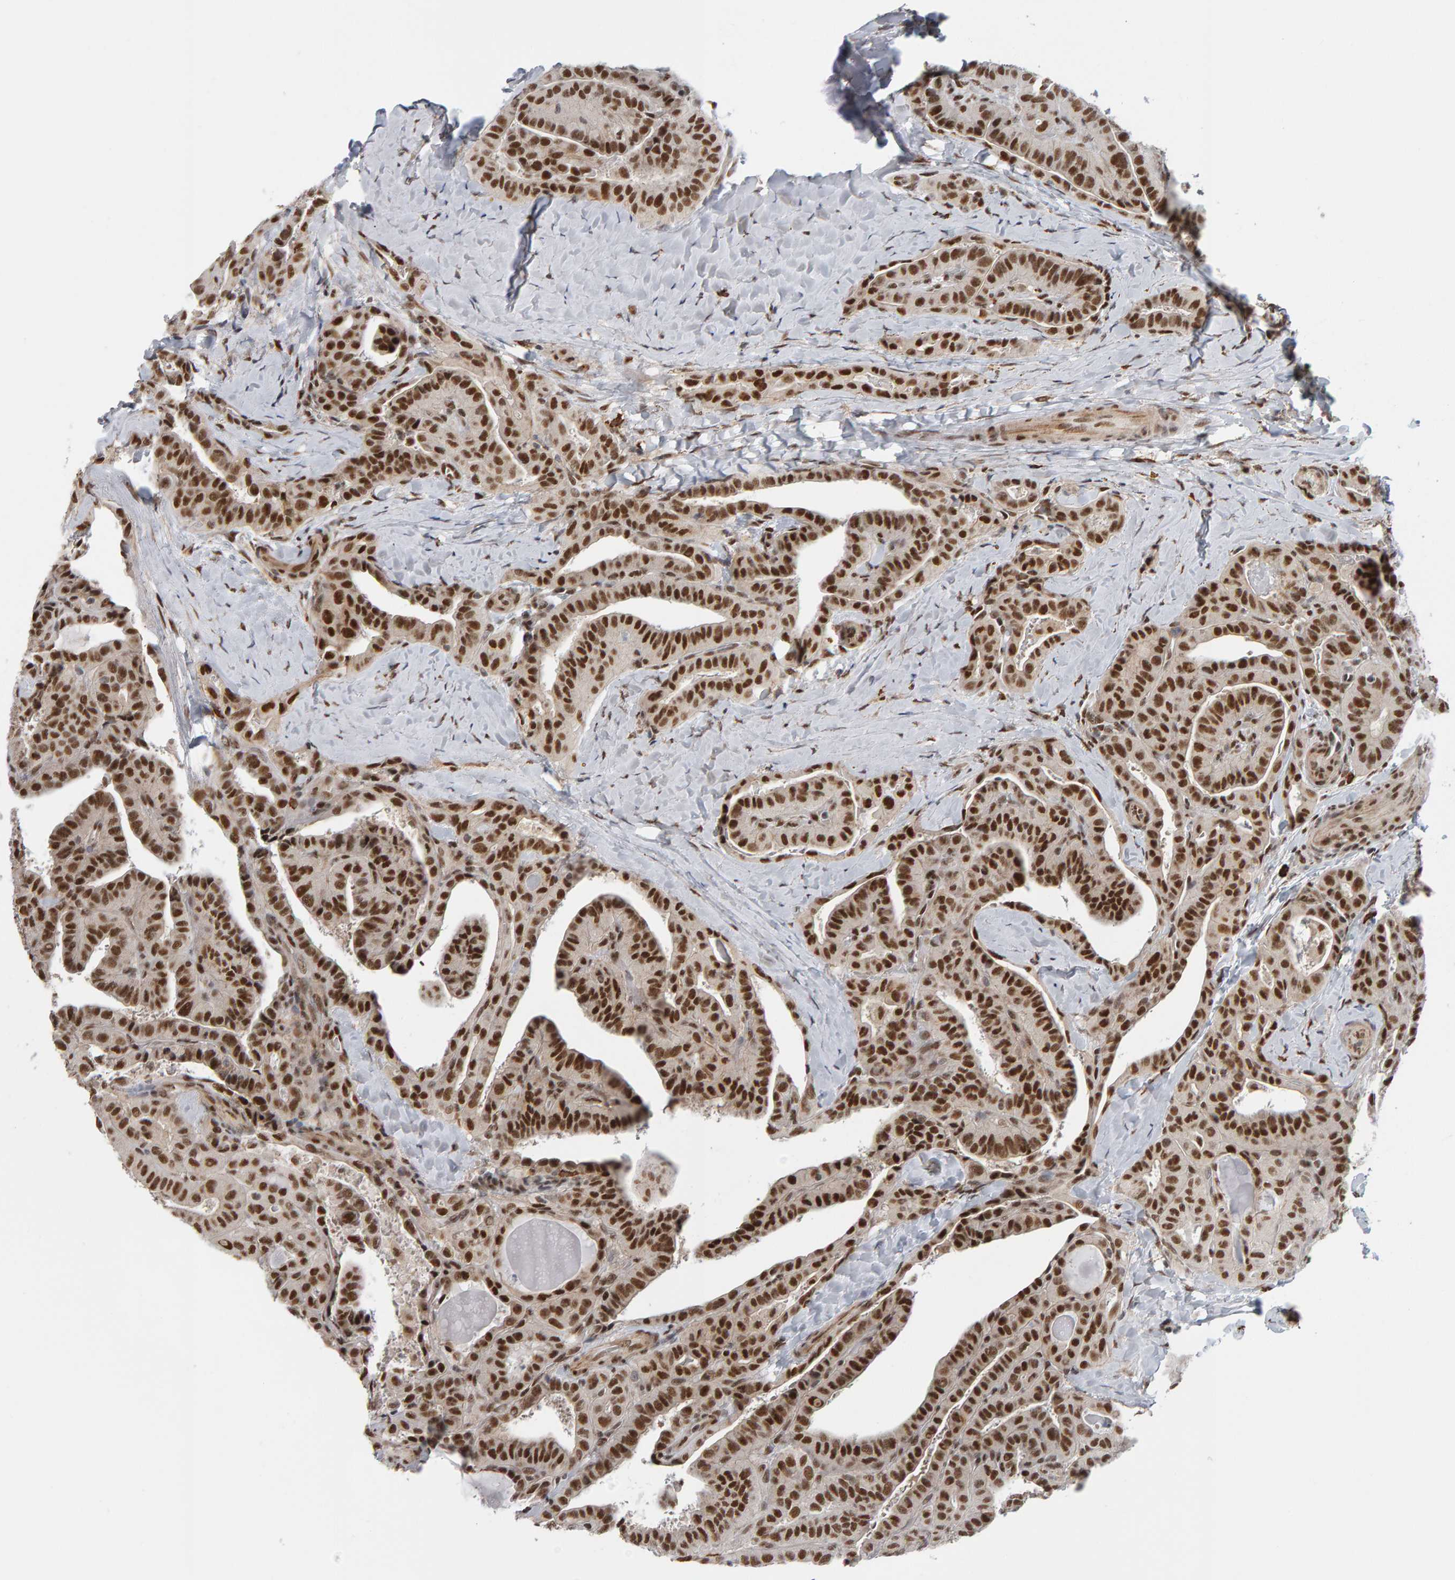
{"staining": {"intensity": "strong", "quantity": ">75%", "location": "nuclear"}, "tissue": "thyroid cancer", "cell_type": "Tumor cells", "image_type": "cancer", "snomed": [{"axis": "morphology", "description": "Papillary adenocarcinoma, NOS"}, {"axis": "topography", "description": "Thyroid gland"}], "caption": "An image showing strong nuclear expression in approximately >75% of tumor cells in thyroid papillary adenocarcinoma, as visualized by brown immunohistochemical staining.", "gene": "ATF7IP", "patient": {"sex": "male", "age": 77}}